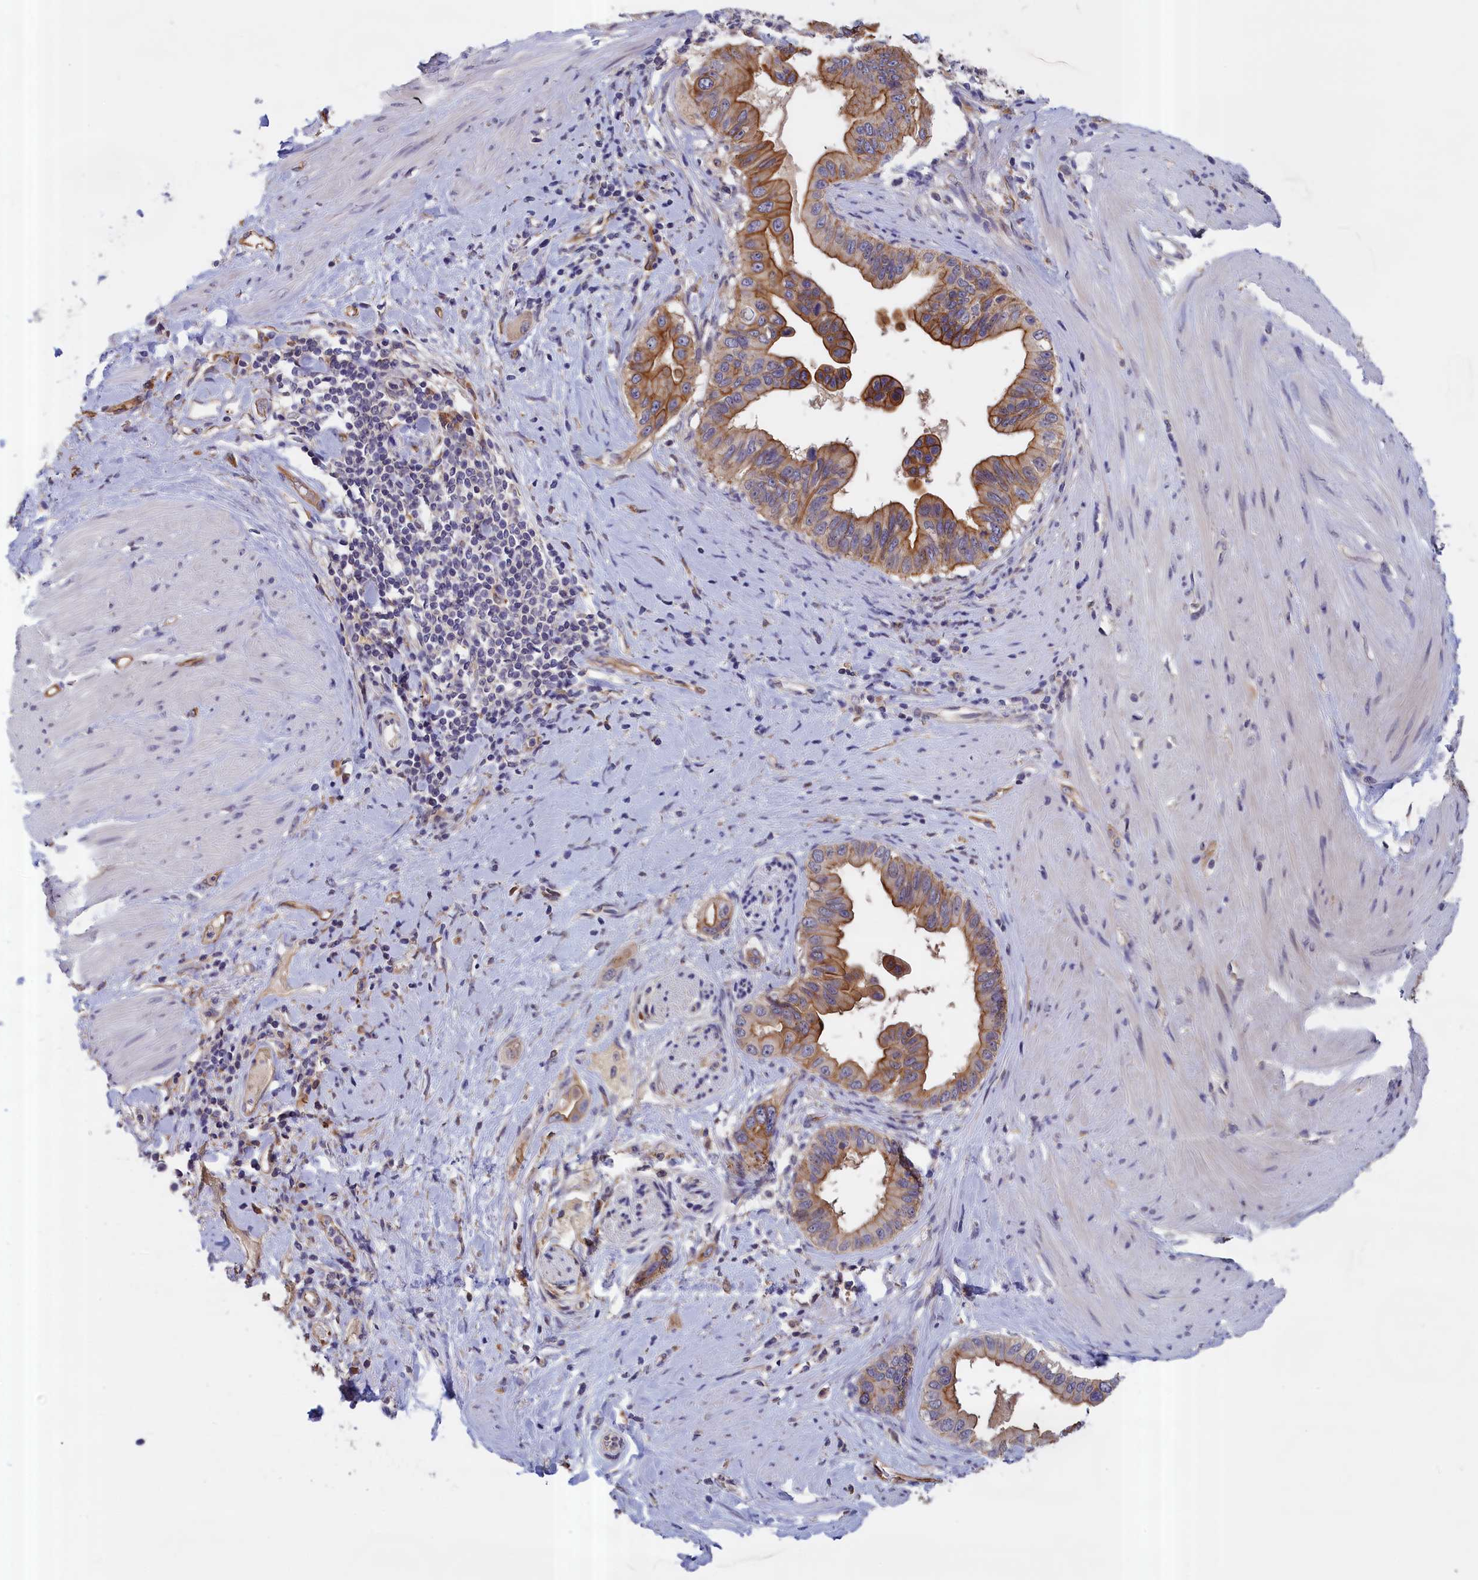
{"staining": {"intensity": "moderate", "quantity": ">75%", "location": "cytoplasmic/membranous"}, "tissue": "pancreatic cancer", "cell_type": "Tumor cells", "image_type": "cancer", "snomed": [{"axis": "morphology", "description": "Adenocarcinoma, NOS"}, {"axis": "topography", "description": "Pancreas"}], "caption": "Immunohistochemical staining of human pancreatic adenocarcinoma displays moderate cytoplasmic/membranous protein expression in approximately >75% of tumor cells.", "gene": "COL19A1", "patient": {"sex": "female", "age": 56}}